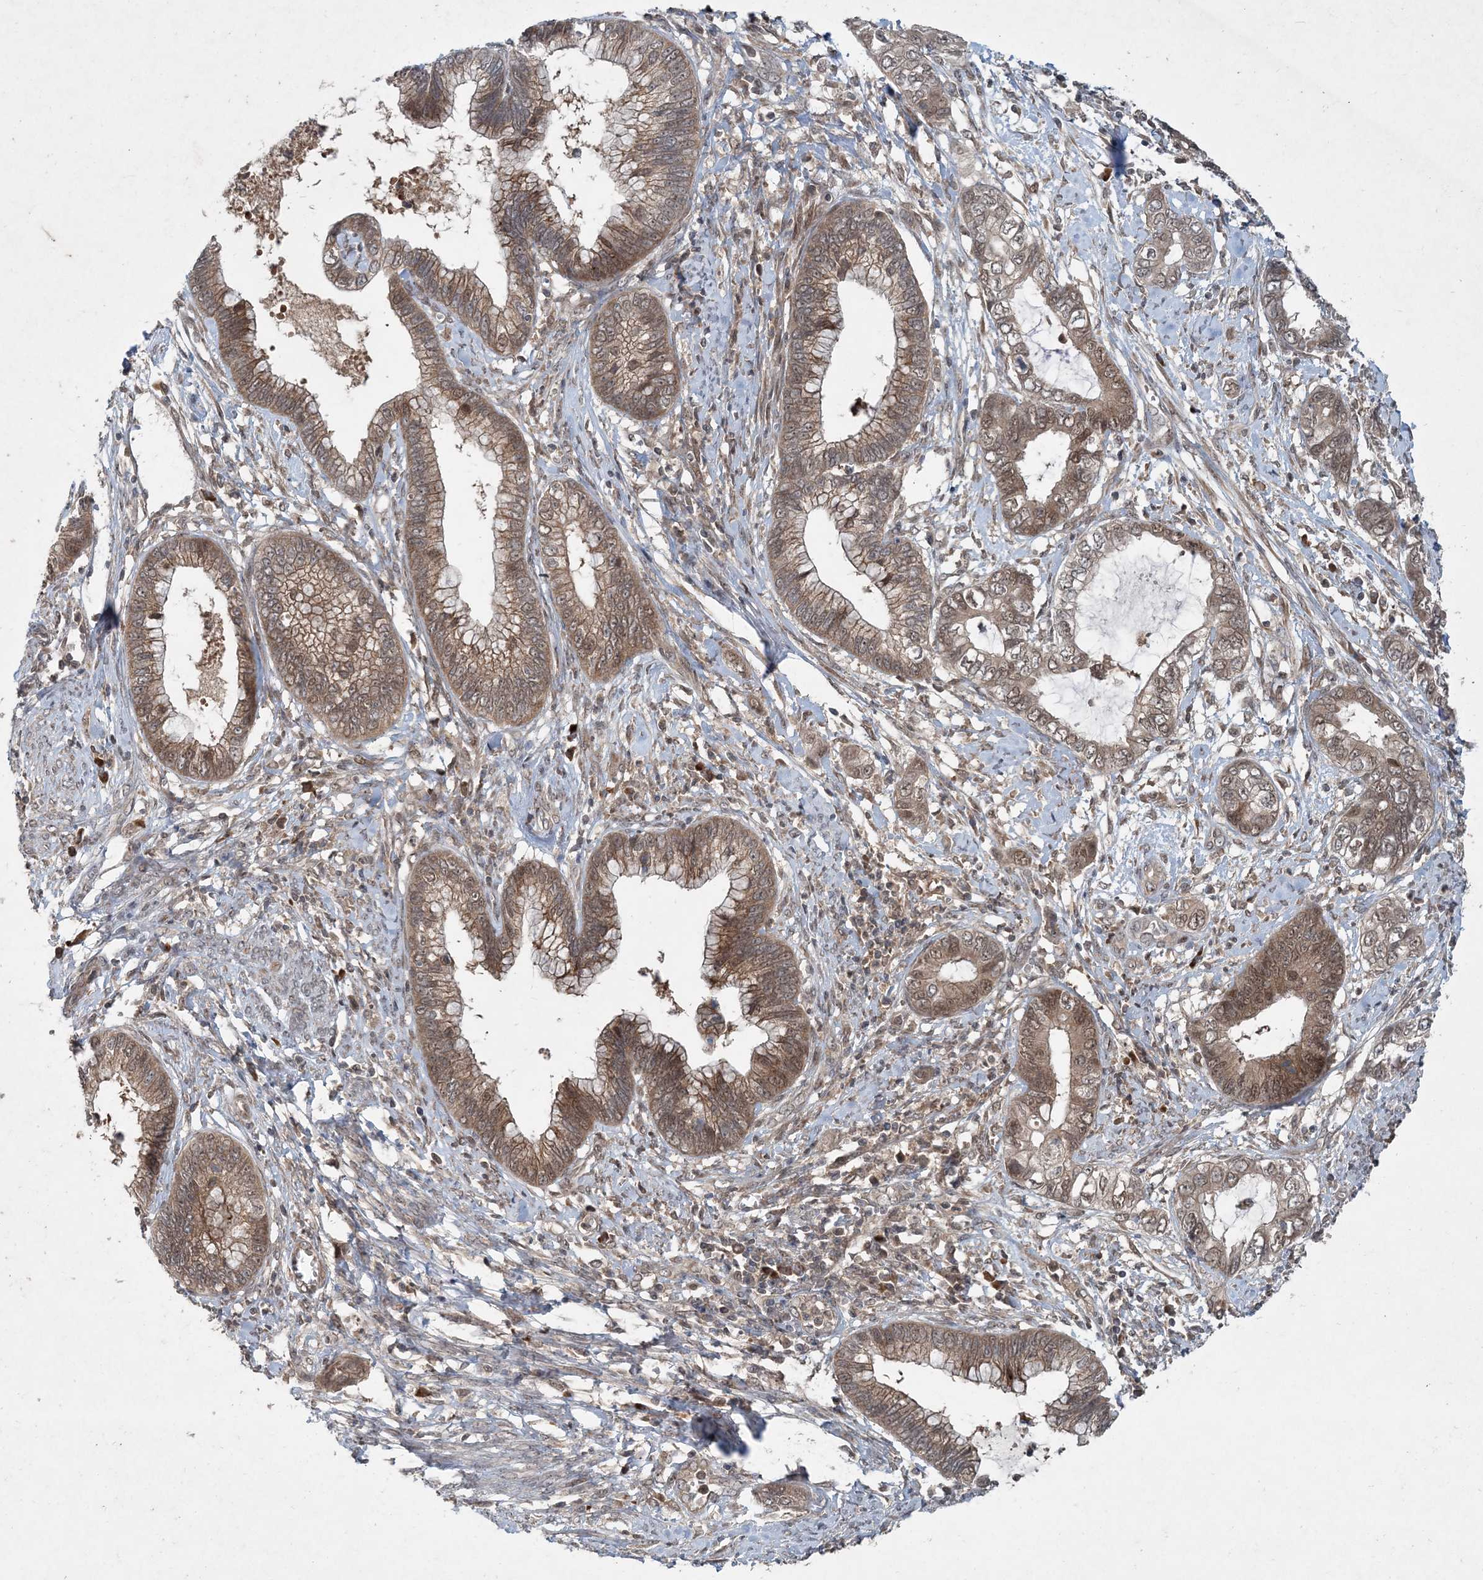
{"staining": {"intensity": "moderate", "quantity": ">75%", "location": "cytoplasmic/membranous,nuclear"}, "tissue": "cervical cancer", "cell_type": "Tumor cells", "image_type": "cancer", "snomed": [{"axis": "morphology", "description": "Adenocarcinoma, NOS"}, {"axis": "topography", "description": "Cervix"}], "caption": "Moderate cytoplasmic/membranous and nuclear protein staining is appreciated in about >75% of tumor cells in adenocarcinoma (cervical).", "gene": "UBR3", "patient": {"sex": "female", "age": 44}}